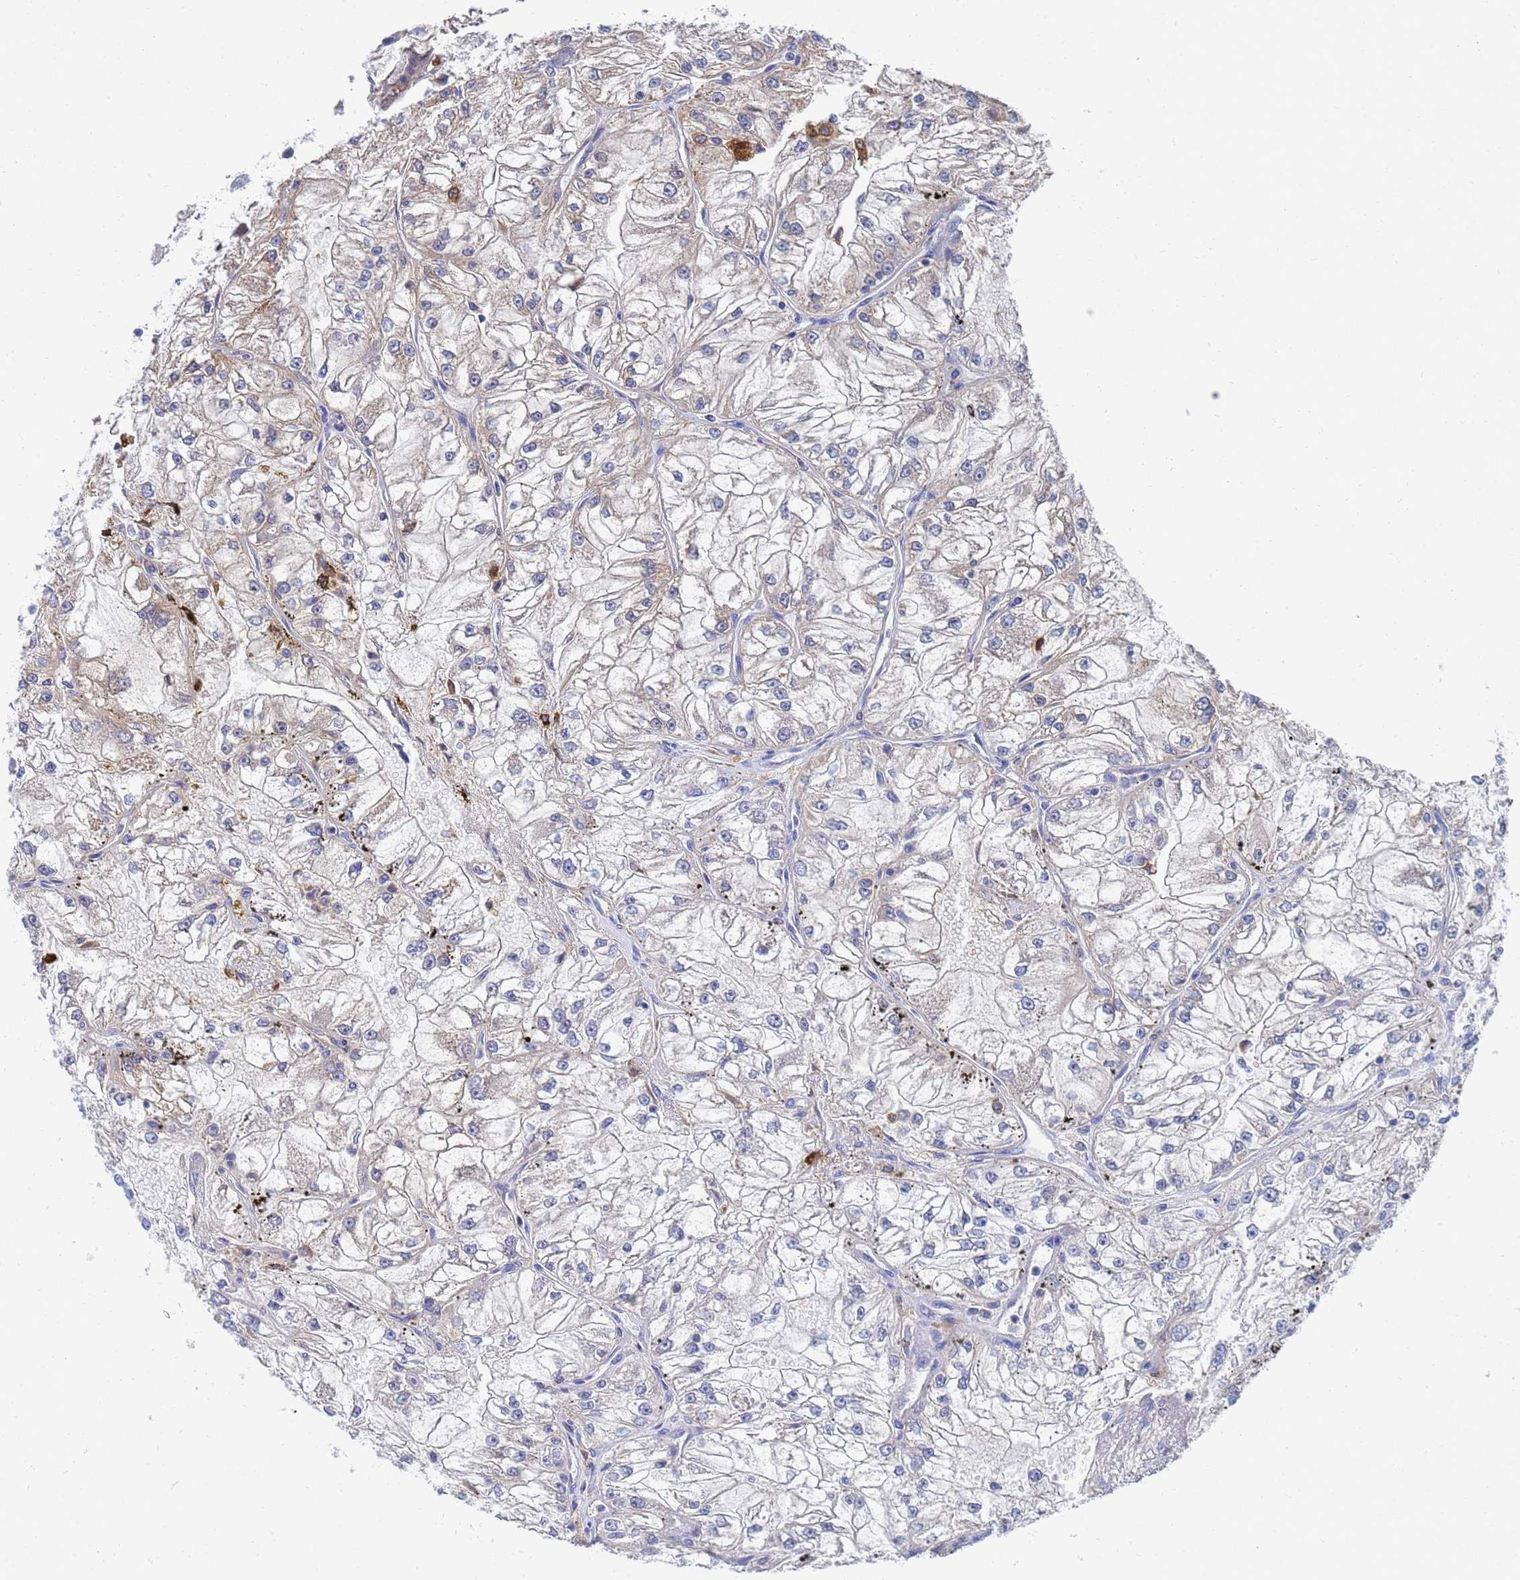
{"staining": {"intensity": "weak", "quantity": "<25%", "location": "cytoplasmic/membranous"}, "tissue": "renal cancer", "cell_type": "Tumor cells", "image_type": "cancer", "snomed": [{"axis": "morphology", "description": "Adenocarcinoma, NOS"}, {"axis": "topography", "description": "Kidney"}], "caption": "The image exhibits no significant expression in tumor cells of renal cancer.", "gene": "GCHFR", "patient": {"sex": "female", "age": 72}}